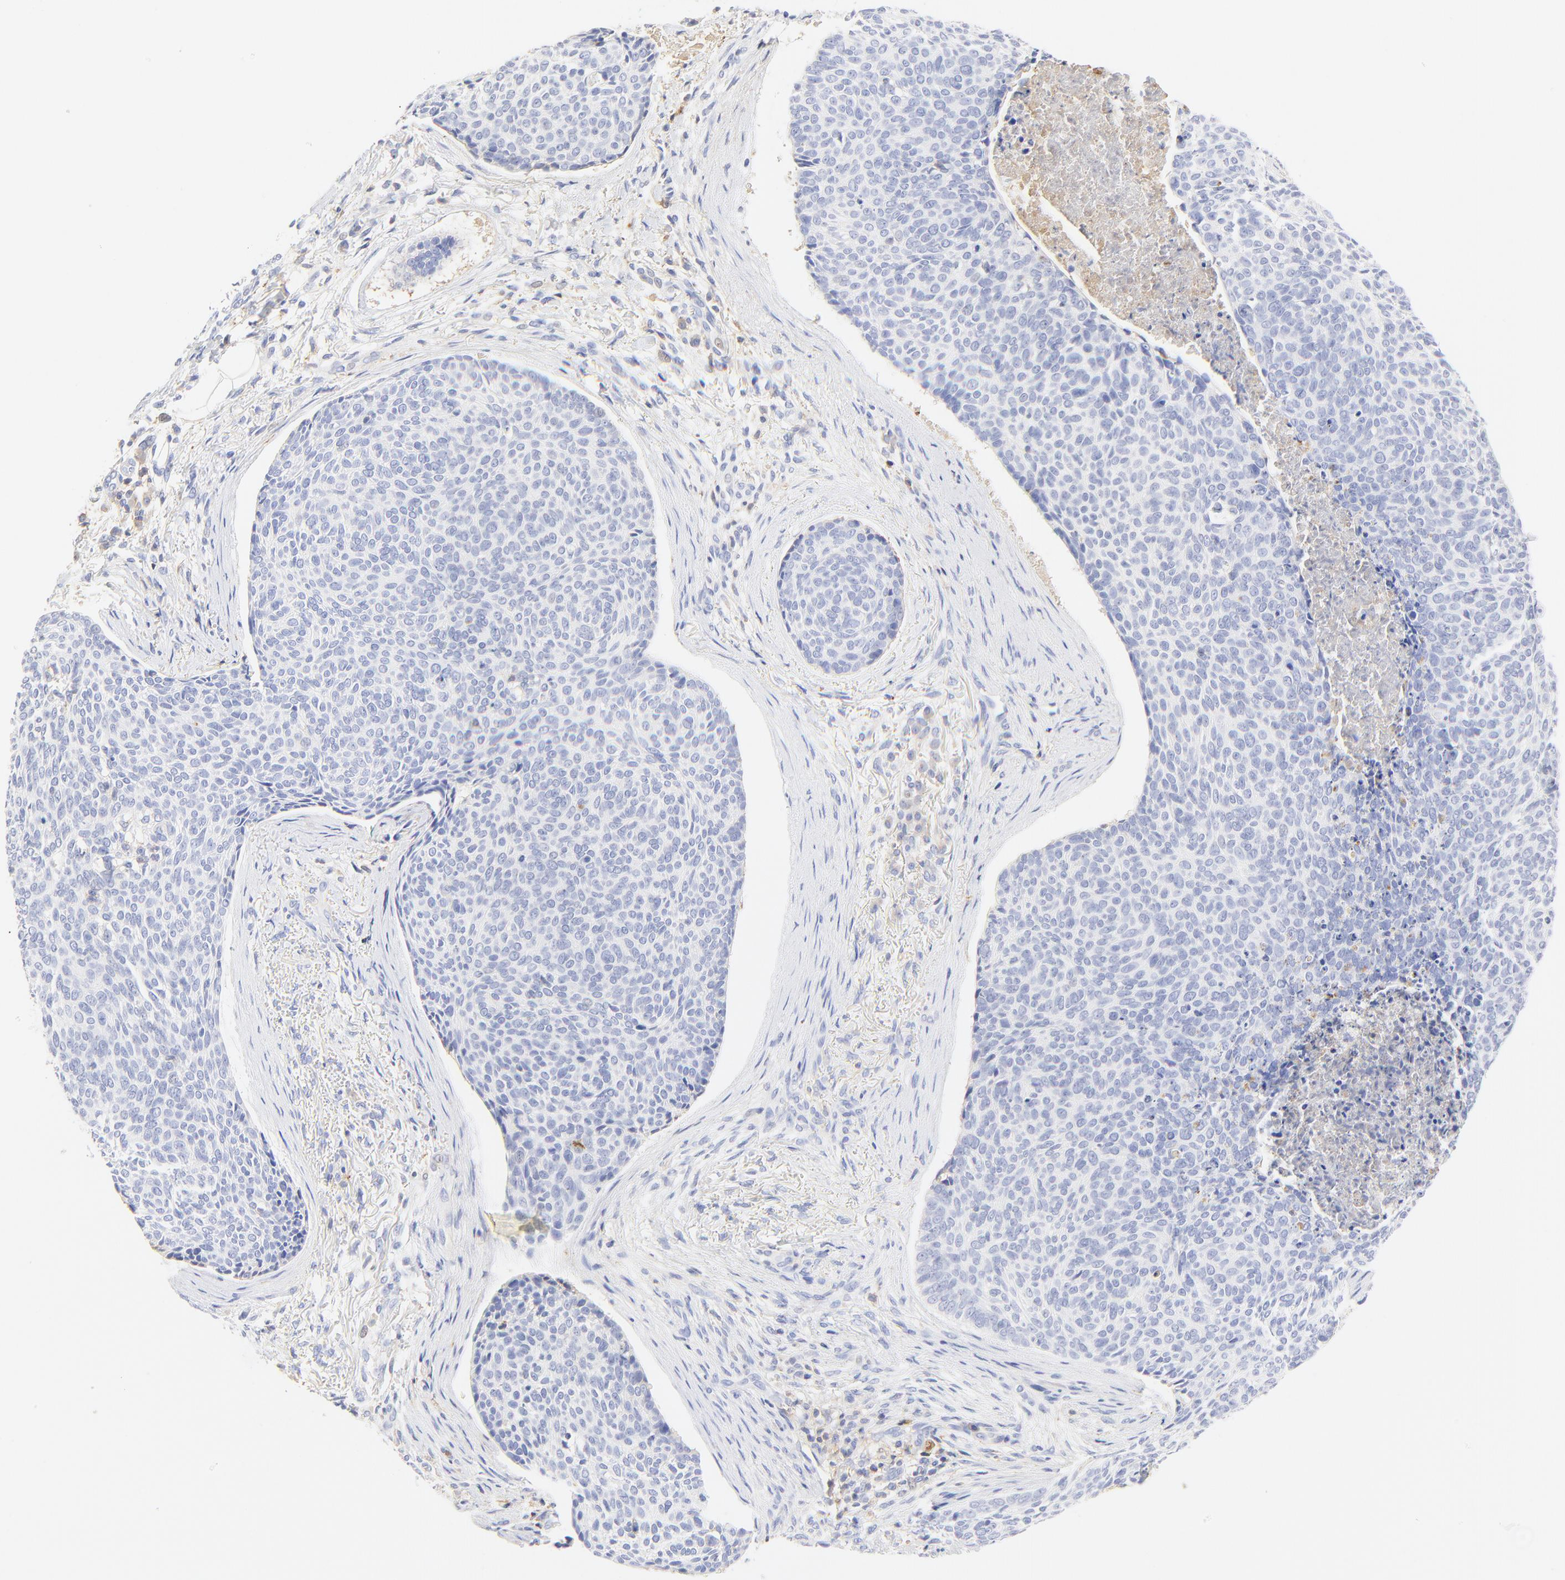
{"staining": {"intensity": "negative", "quantity": "none", "location": "none"}, "tissue": "skin cancer", "cell_type": "Tumor cells", "image_type": "cancer", "snomed": [{"axis": "morphology", "description": "Normal tissue, NOS"}, {"axis": "morphology", "description": "Basal cell carcinoma"}, {"axis": "topography", "description": "Skin"}], "caption": "IHC photomicrograph of skin cancer stained for a protein (brown), which reveals no expression in tumor cells. Brightfield microscopy of immunohistochemistry stained with DAB (3,3'-diaminobenzidine) (brown) and hematoxylin (blue), captured at high magnification.", "gene": "MDGA2", "patient": {"sex": "female", "age": 57}}